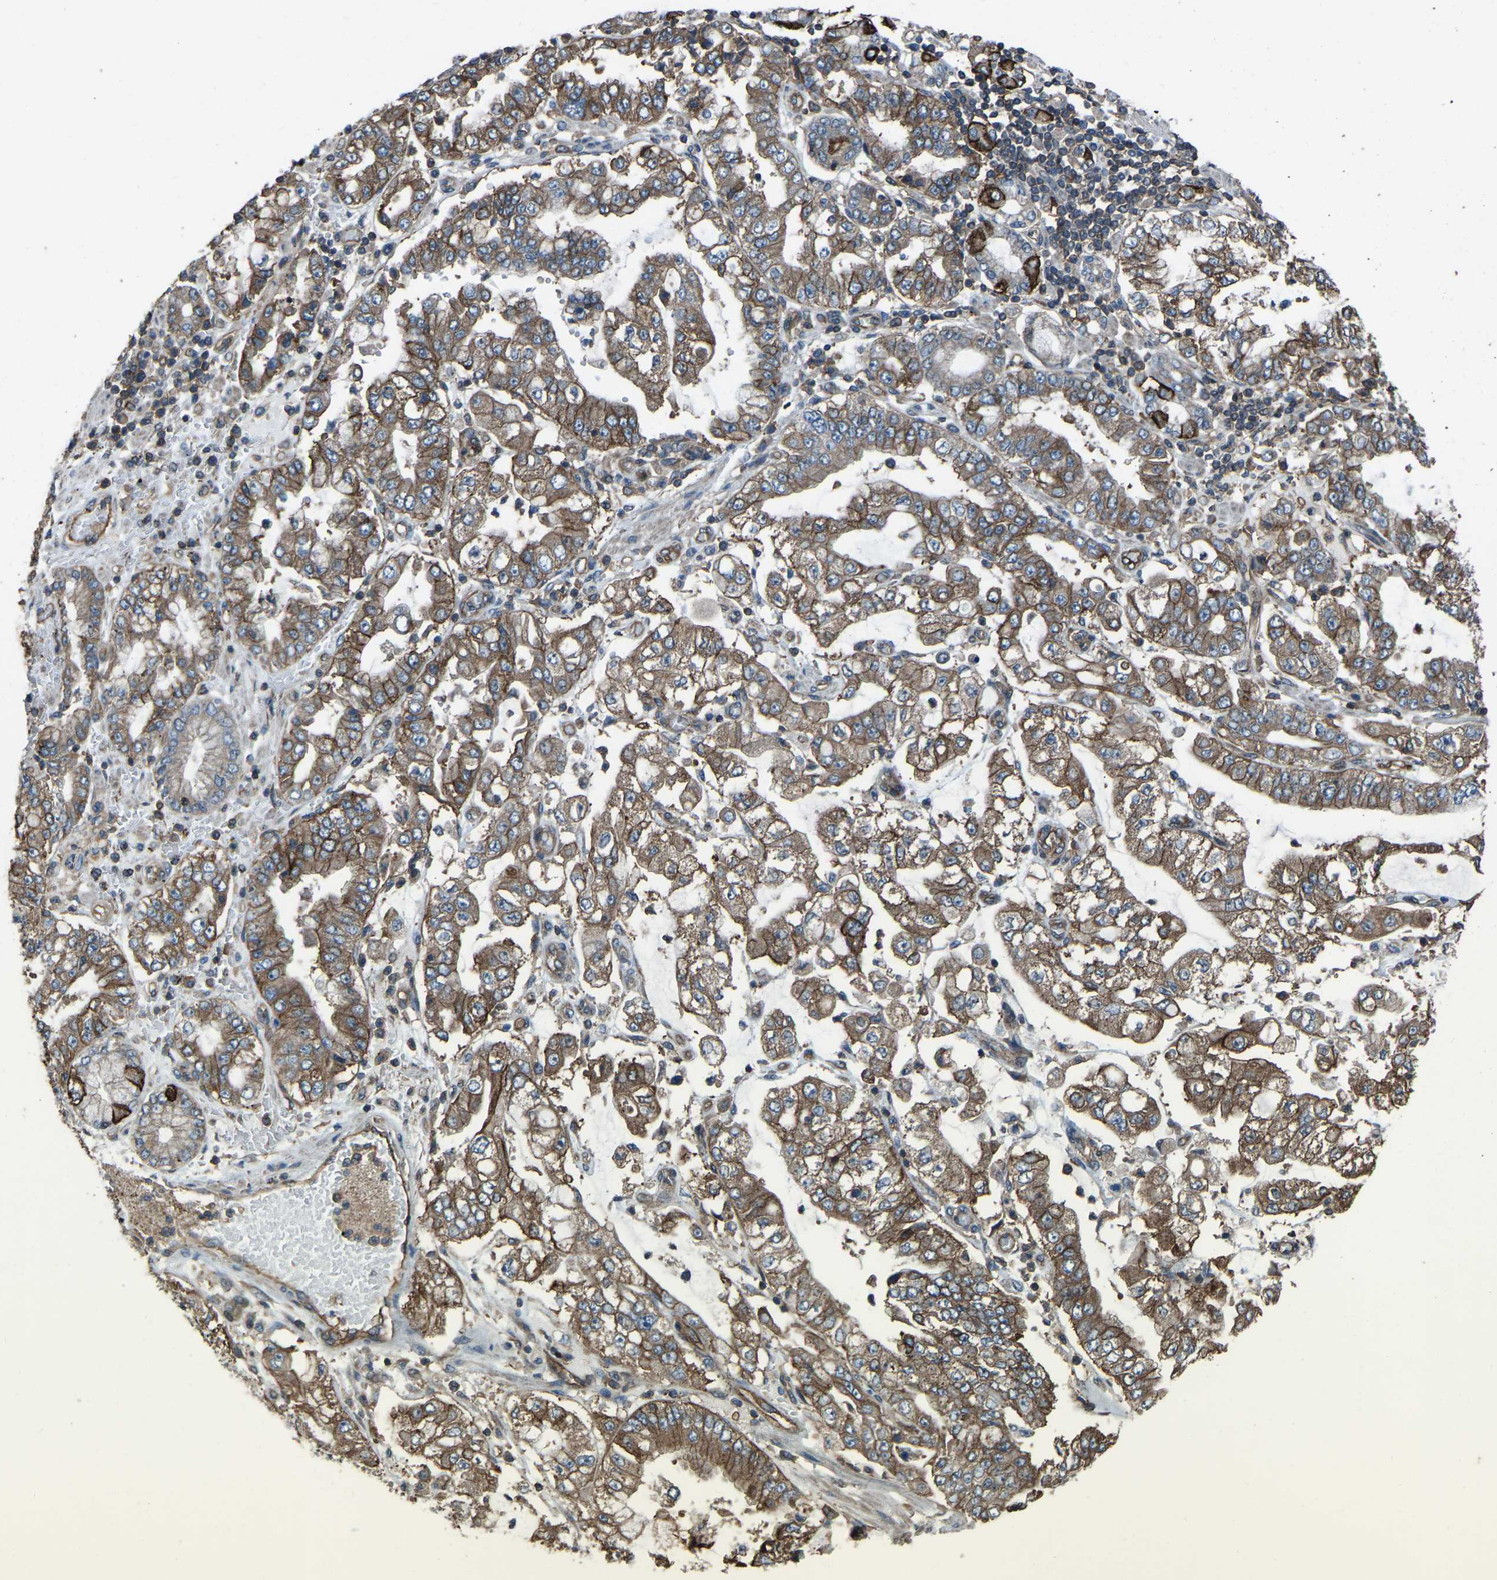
{"staining": {"intensity": "moderate", "quantity": ">75%", "location": "cytoplasmic/membranous"}, "tissue": "stomach cancer", "cell_type": "Tumor cells", "image_type": "cancer", "snomed": [{"axis": "morphology", "description": "Adenocarcinoma, NOS"}, {"axis": "topography", "description": "Stomach"}], "caption": "IHC of human stomach cancer shows medium levels of moderate cytoplasmic/membranous positivity in about >75% of tumor cells.", "gene": "SLC4A2", "patient": {"sex": "male", "age": 76}}